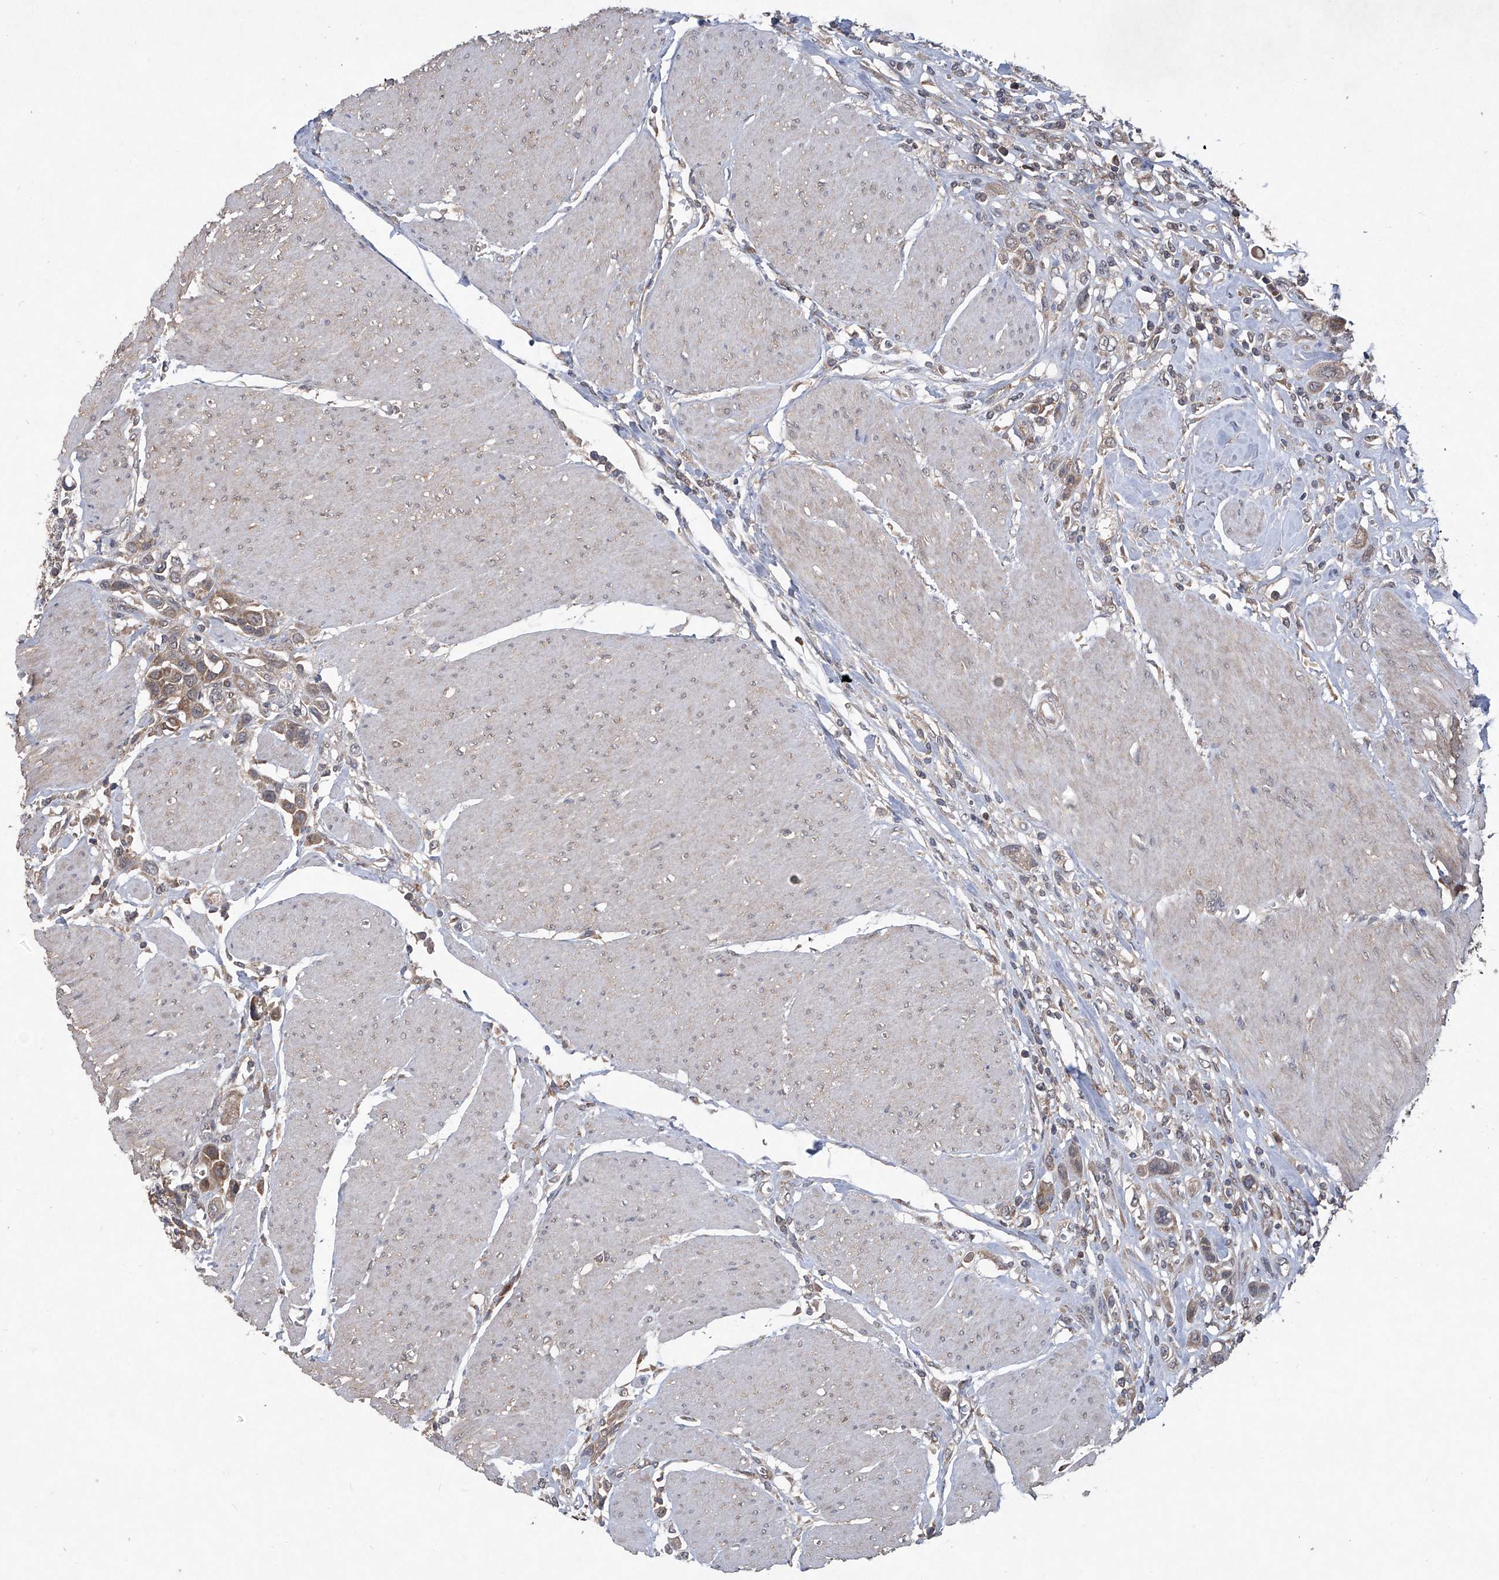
{"staining": {"intensity": "weak", "quantity": ">75%", "location": "cytoplasmic/membranous"}, "tissue": "urothelial cancer", "cell_type": "Tumor cells", "image_type": "cancer", "snomed": [{"axis": "morphology", "description": "Urothelial carcinoma, High grade"}, {"axis": "topography", "description": "Urinary bladder"}], "caption": "This is a photomicrograph of IHC staining of urothelial carcinoma (high-grade), which shows weak staining in the cytoplasmic/membranous of tumor cells.", "gene": "SUMF2", "patient": {"sex": "male", "age": 50}}